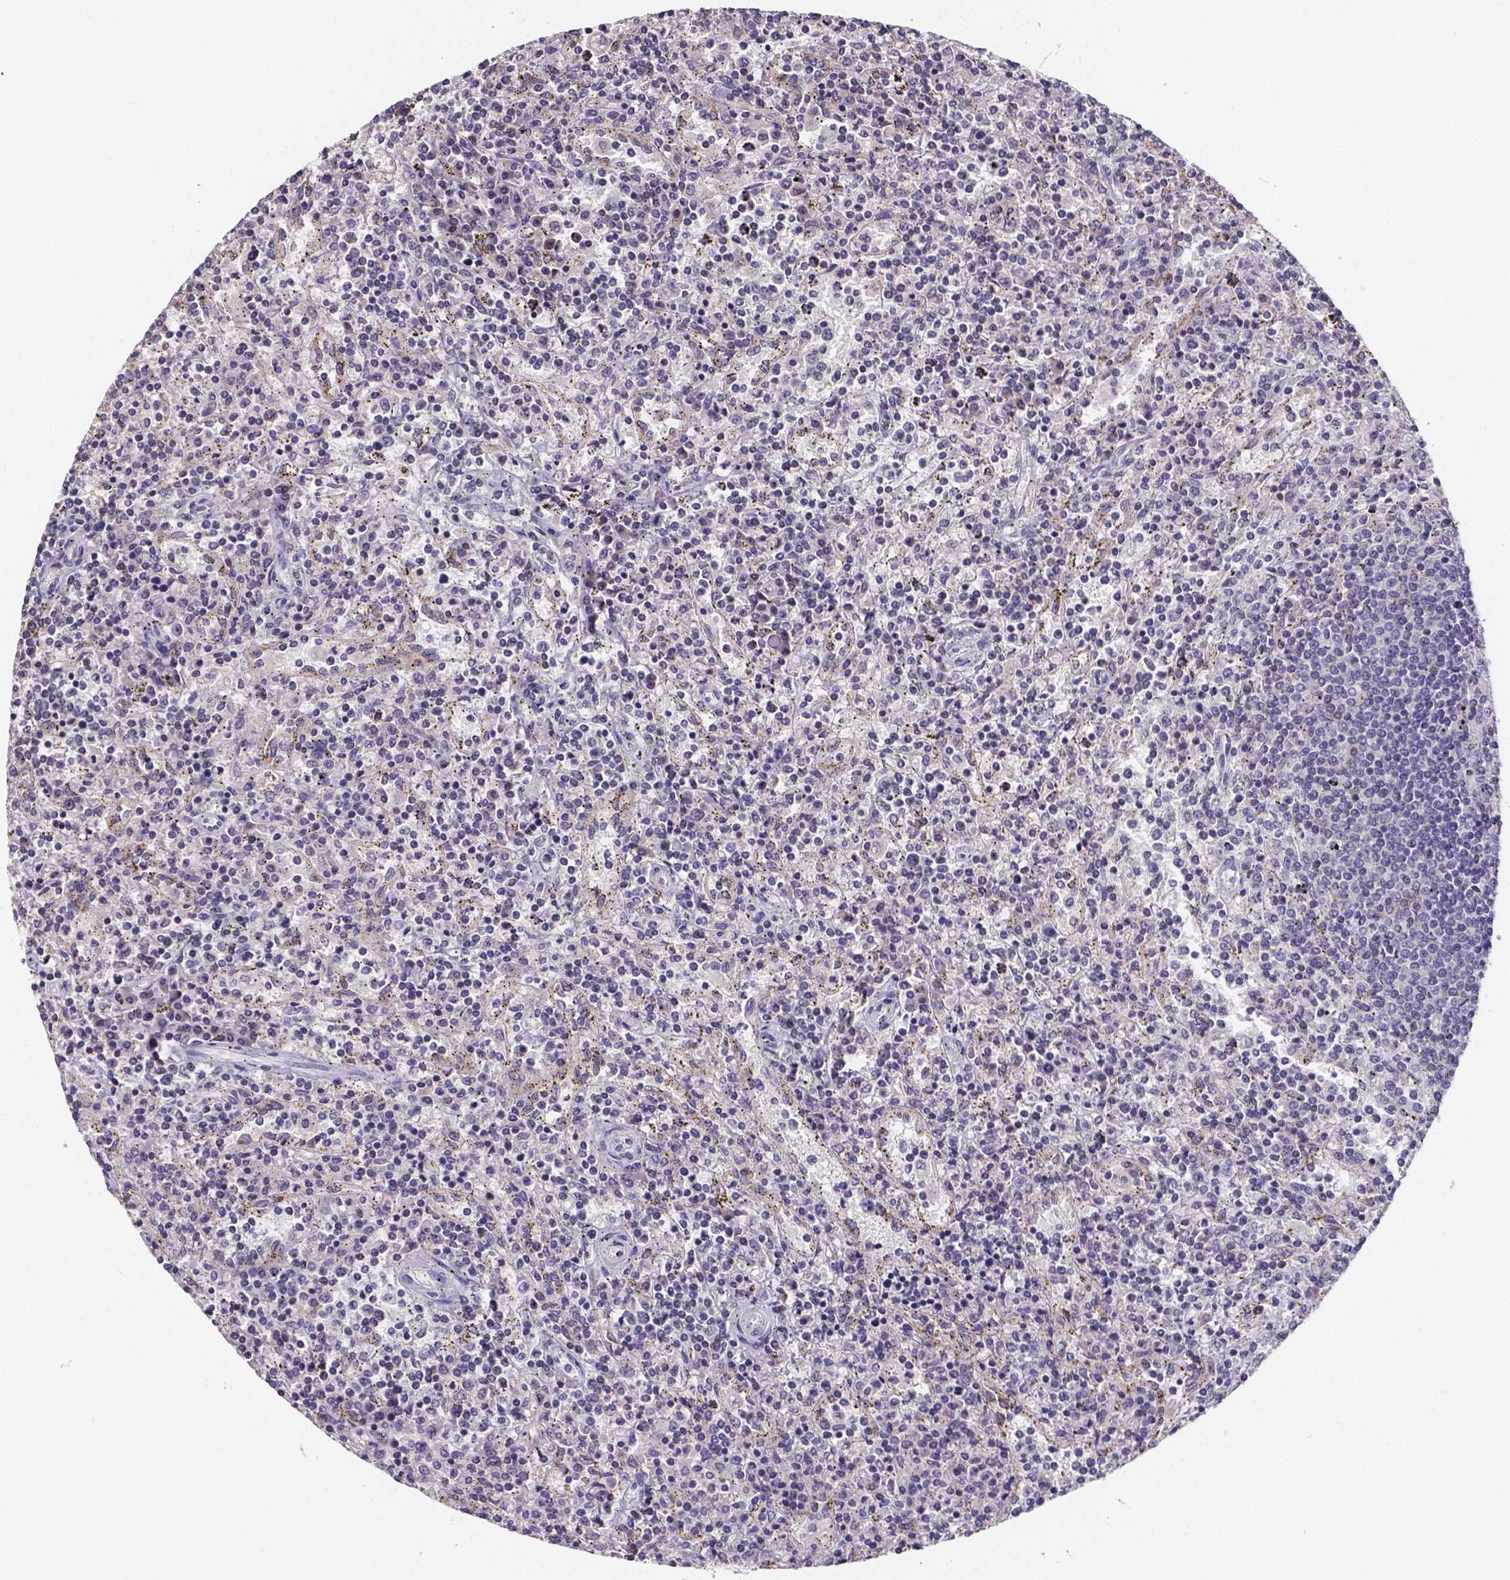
{"staining": {"intensity": "negative", "quantity": "none", "location": "none"}, "tissue": "lymphoma", "cell_type": "Tumor cells", "image_type": "cancer", "snomed": [{"axis": "morphology", "description": "Malignant lymphoma, non-Hodgkin's type, Low grade"}, {"axis": "topography", "description": "Spleen"}], "caption": "An immunohistochemistry (IHC) photomicrograph of lymphoma is shown. There is no staining in tumor cells of lymphoma. Nuclei are stained in blue.", "gene": "THEMIS", "patient": {"sex": "male", "age": 62}}